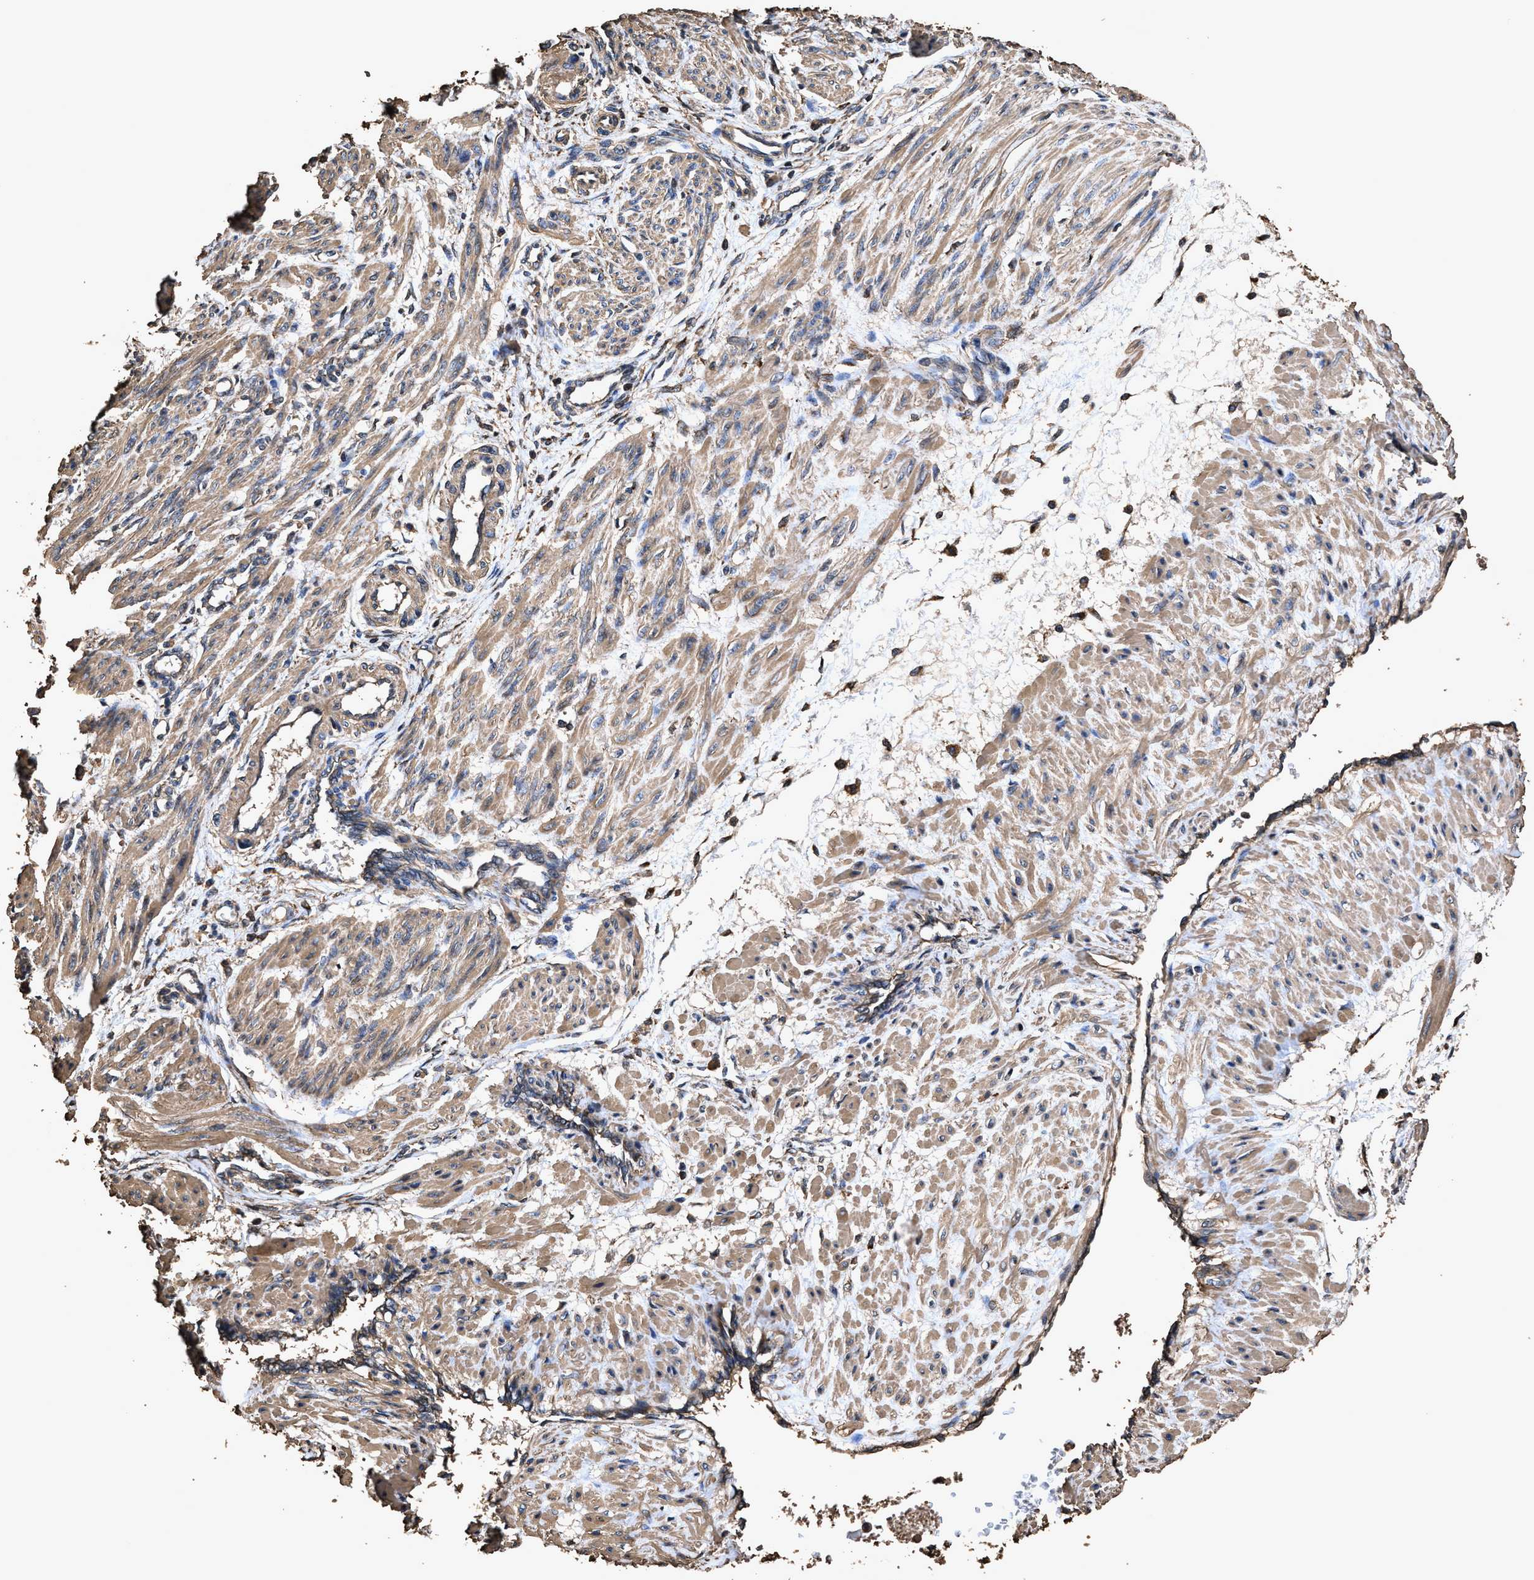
{"staining": {"intensity": "moderate", "quantity": ">75%", "location": "cytoplasmic/membranous"}, "tissue": "smooth muscle", "cell_type": "Smooth muscle cells", "image_type": "normal", "snomed": [{"axis": "morphology", "description": "Normal tissue, NOS"}, {"axis": "topography", "description": "Endometrium"}], "caption": "There is medium levels of moderate cytoplasmic/membranous expression in smooth muscle cells of unremarkable smooth muscle, as demonstrated by immunohistochemical staining (brown color).", "gene": "ZMYND19", "patient": {"sex": "female", "age": 33}}